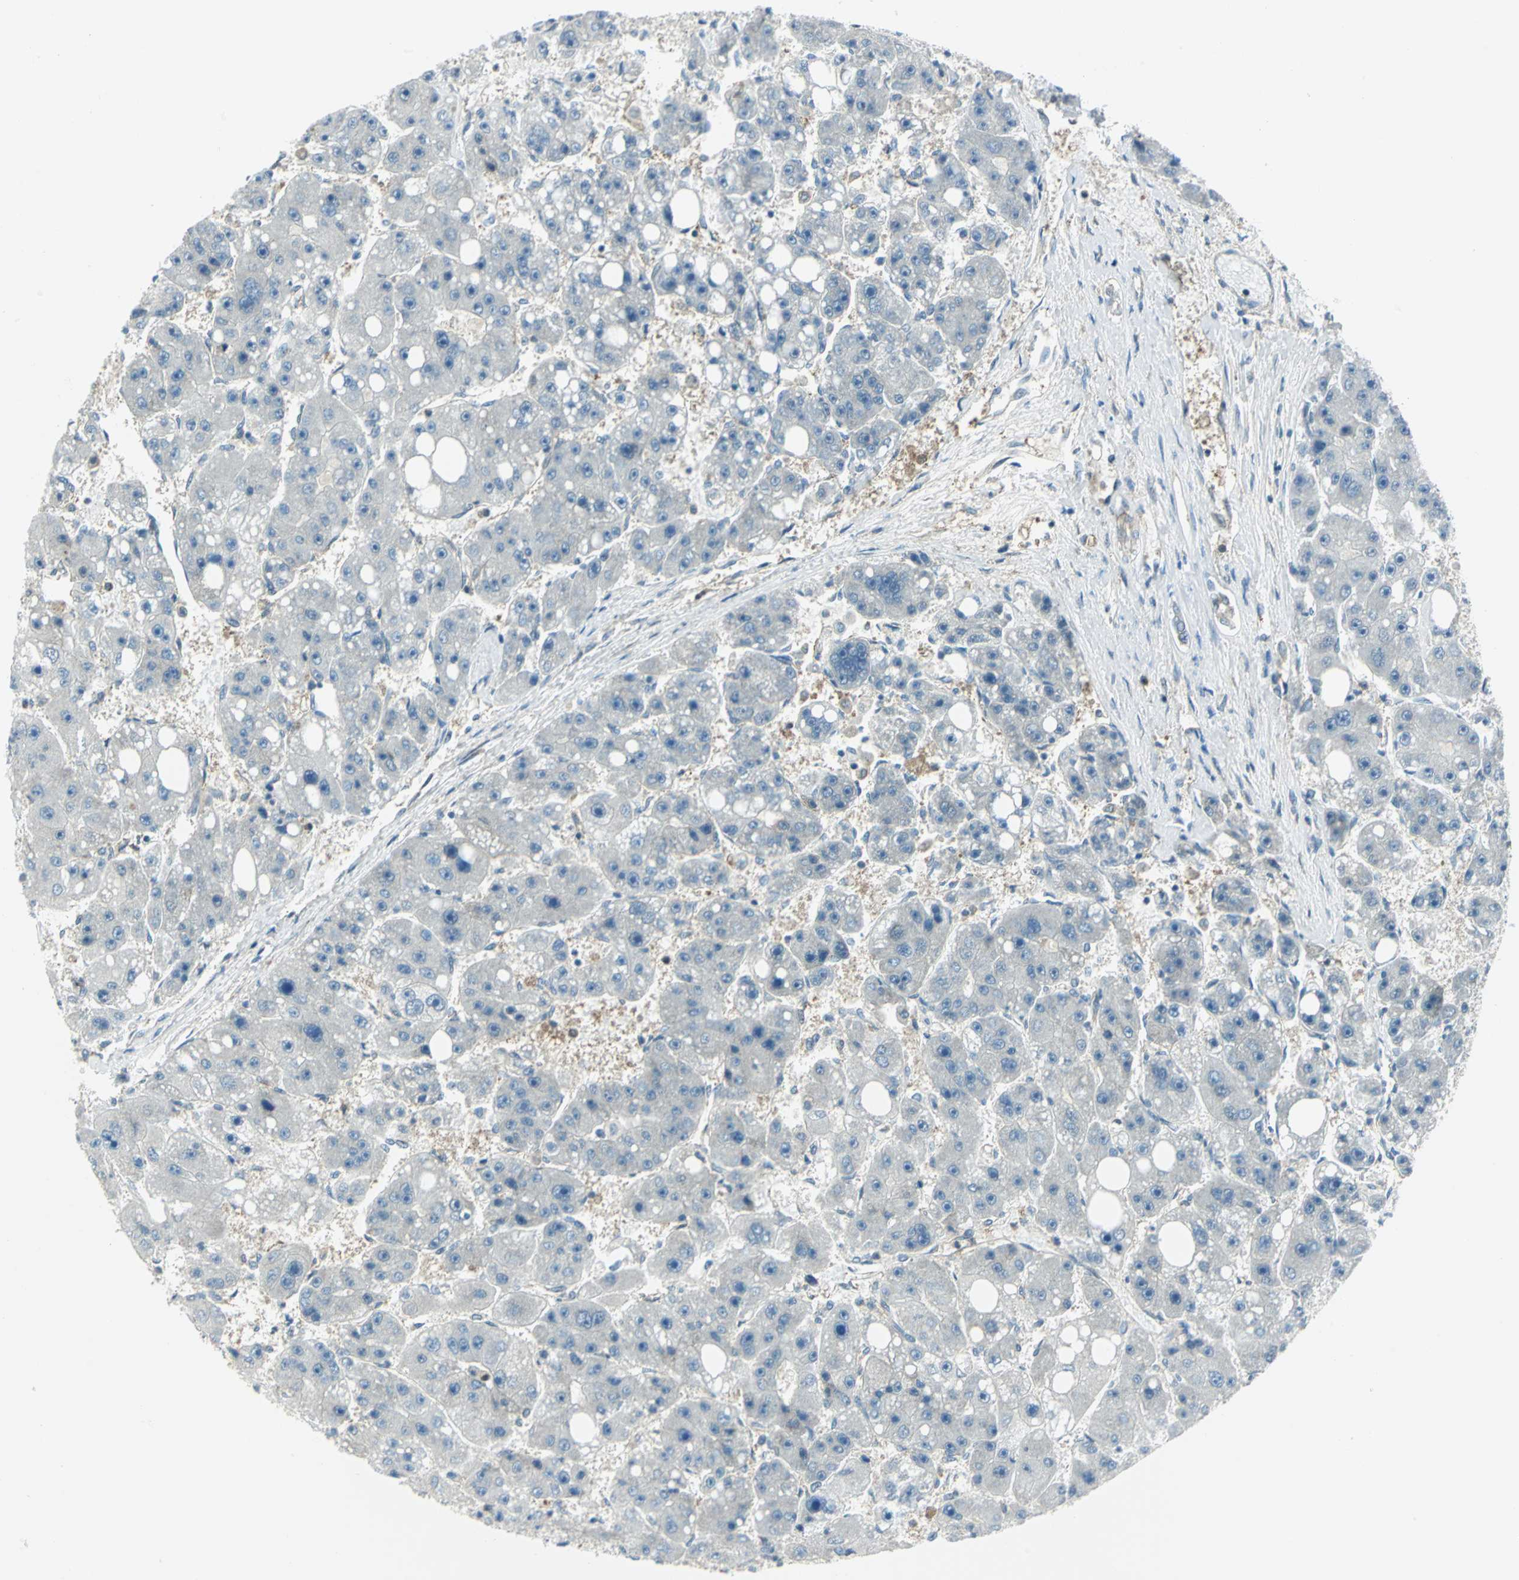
{"staining": {"intensity": "negative", "quantity": "none", "location": "none"}, "tissue": "liver cancer", "cell_type": "Tumor cells", "image_type": "cancer", "snomed": [{"axis": "morphology", "description": "Carcinoma, Hepatocellular, NOS"}, {"axis": "topography", "description": "Liver"}], "caption": "DAB (3,3'-diaminobenzidine) immunohistochemical staining of human liver hepatocellular carcinoma displays no significant expression in tumor cells. Brightfield microscopy of immunohistochemistry stained with DAB (3,3'-diaminobenzidine) (brown) and hematoxylin (blue), captured at high magnification.", "gene": "ALDOA", "patient": {"sex": "female", "age": 61}}